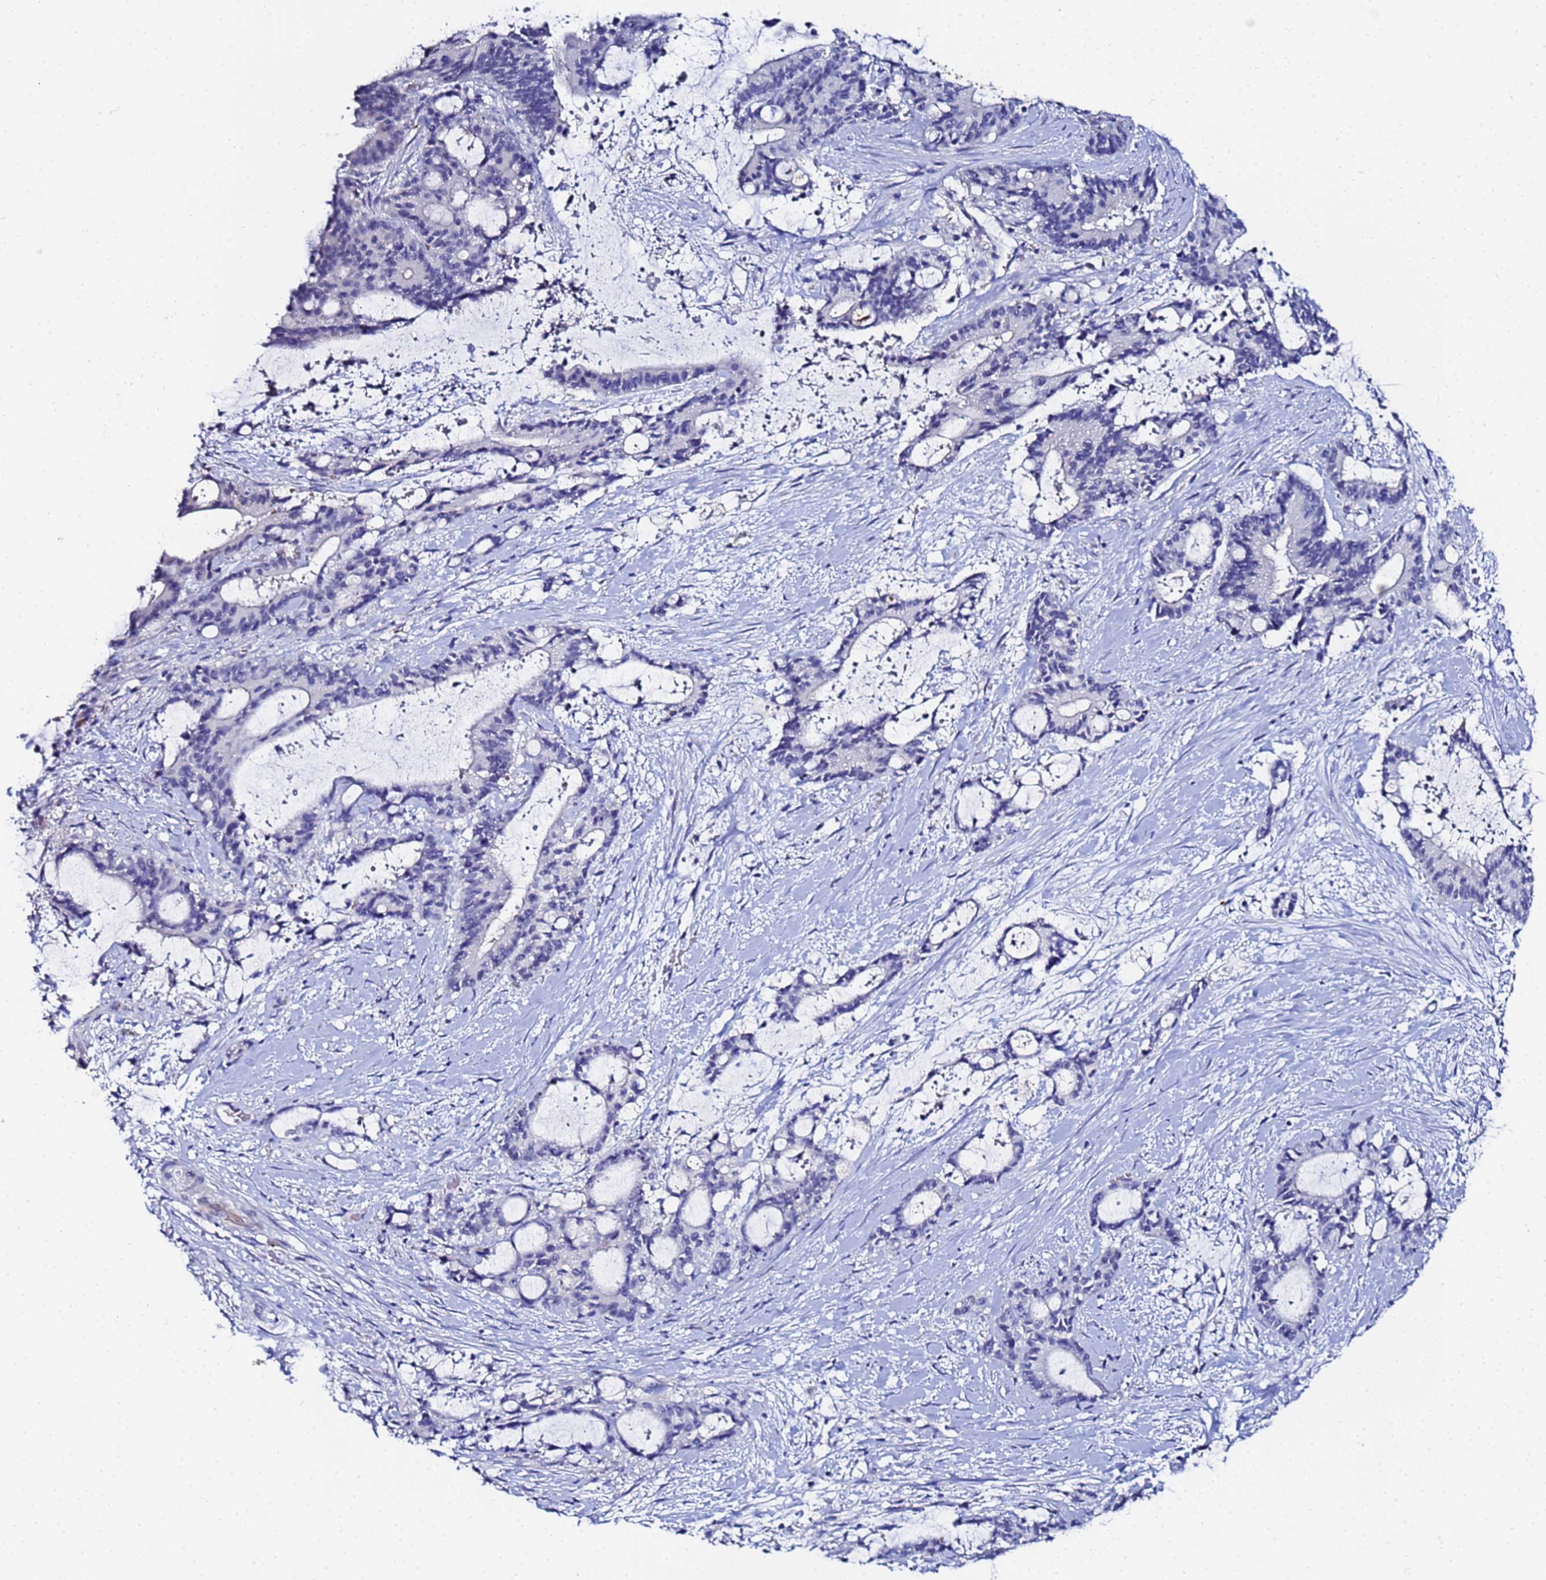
{"staining": {"intensity": "negative", "quantity": "none", "location": "none"}, "tissue": "liver cancer", "cell_type": "Tumor cells", "image_type": "cancer", "snomed": [{"axis": "morphology", "description": "Normal tissue, NOS"}, {"axis": "morphology", "description": "Cholangiocarcinoma"}, {"axis": "topography", "description": "Liver"}, {"axis": "topography", "description": "Peripheral nerve tissue"}], "caption": "Tumor cells show no significant protein staining in liver cholangiocarcinoma. Nuclei are stained in blue.", "gene": "ZNF26", "patient": {"sex": "female", "age": 73}}